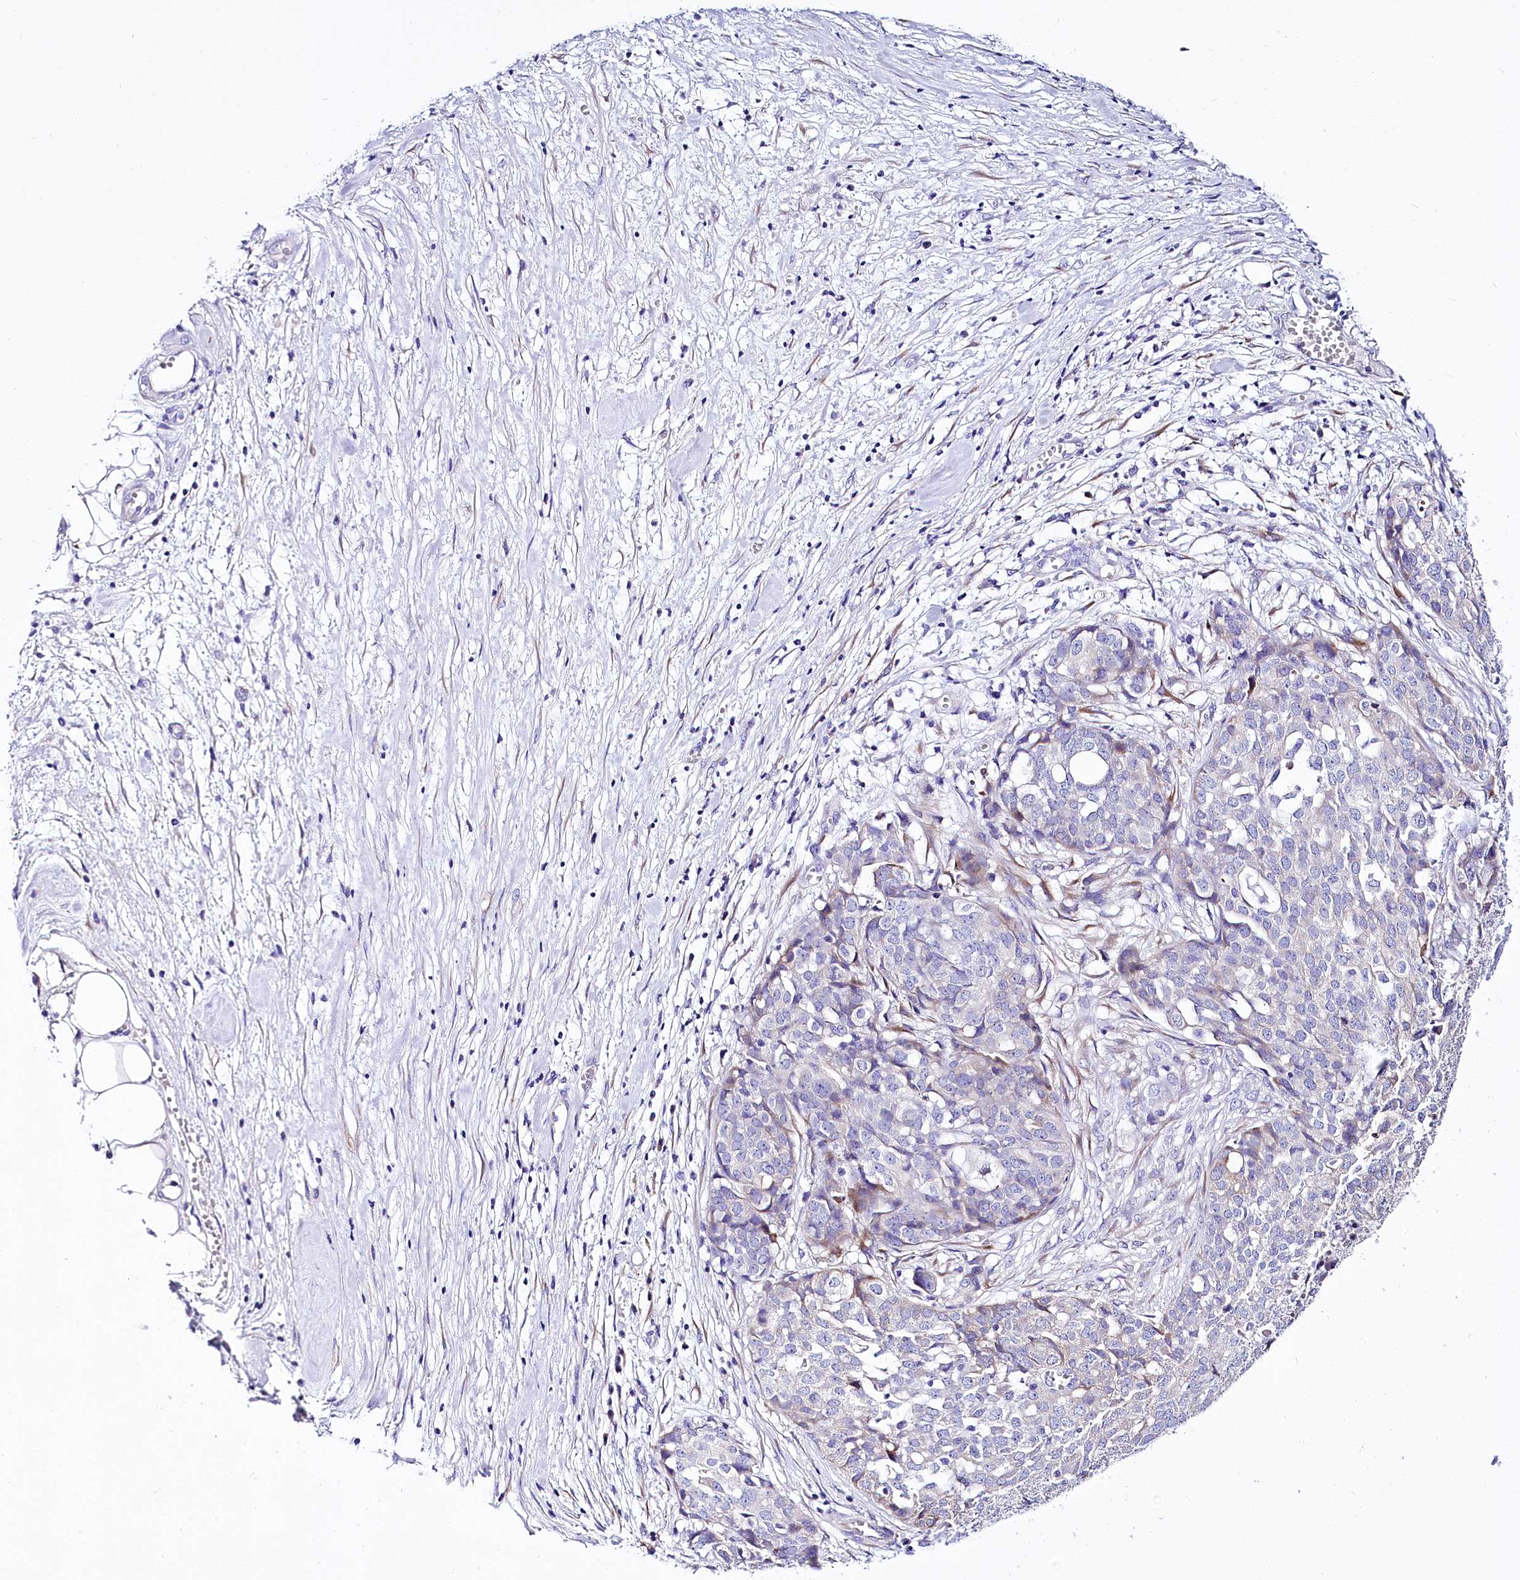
{"staining": {"intensity": "negative", "quantity": "none", "location": "none"}, "tissue": "ovarian cancer", "cell_type": "Tumor cells", "image_type": "cancer", "snomed": [{"axis": "morphology", "description": "Cystadenocarcinoma, serous, NOS"}, {"axis": "topography", "description": "Soft tissue"}, {"axis": "topography", "description": "Ovary"}], "caption": "Immunohistochemistry of human ovarian cancer (serous cystadenocarcinoma) demonstrates no staining in tumor cells.", "gene": "A2ML1", "patient": {"sex": "female", "age": 57}}